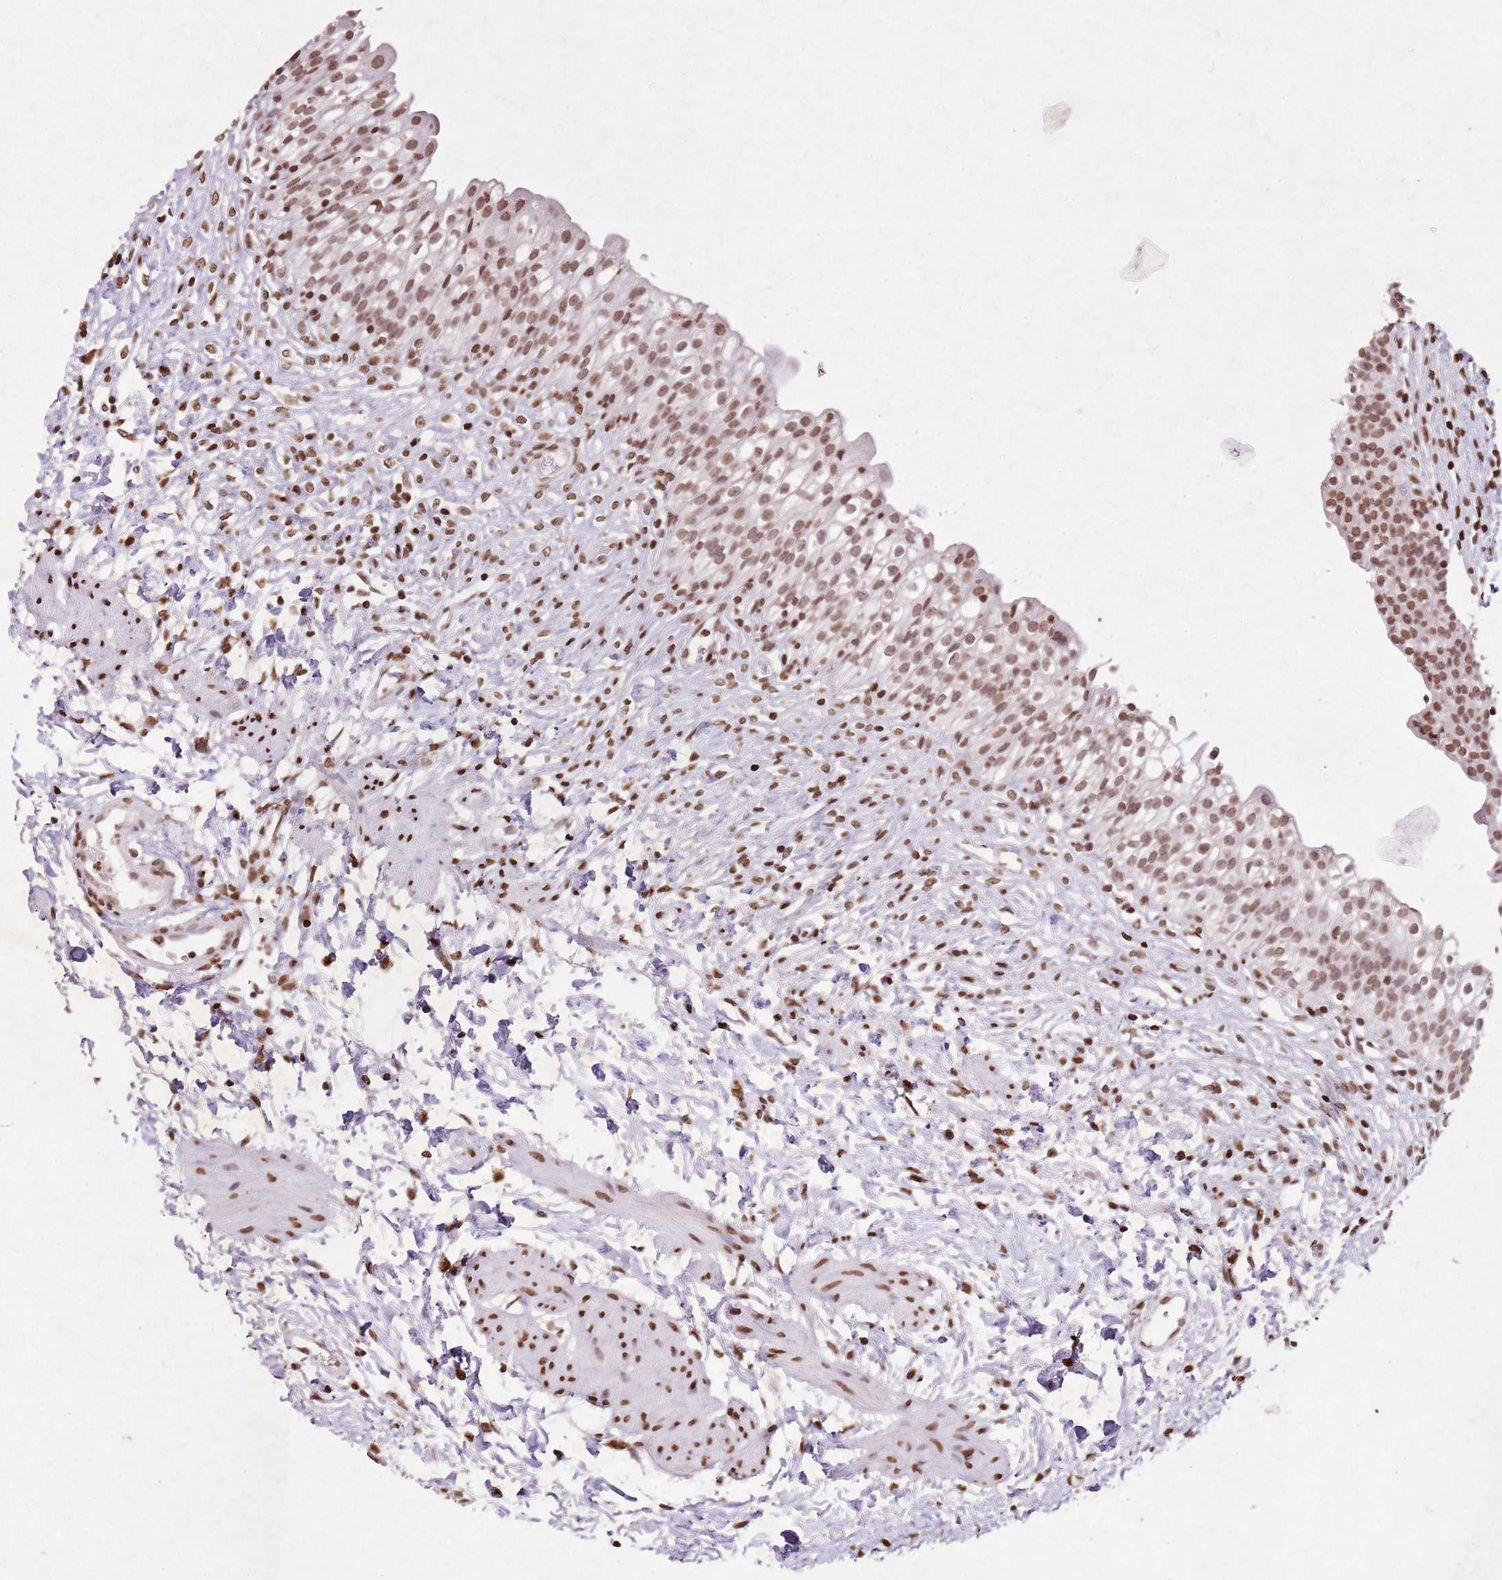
{"staining": {"intensity": "moderate", "quantity": ">75%", "location": "nuclear"}, "tissue": "urinary bladder", "cell_type": "Urothelial cells", "image_type": "normal", "snomed": [{"axis": "morphology", "description": "Normal tissue, NOS"}, {"axis": "topography", "description": "Urinary bladder"}], "caption": "Human urinary bladder stained with a brown dye reveals moderate nuclear positive expression in about >75% of urothelial cells.", "gene": "BMAL1", "patient": {"sex": "male", "age": 55}}